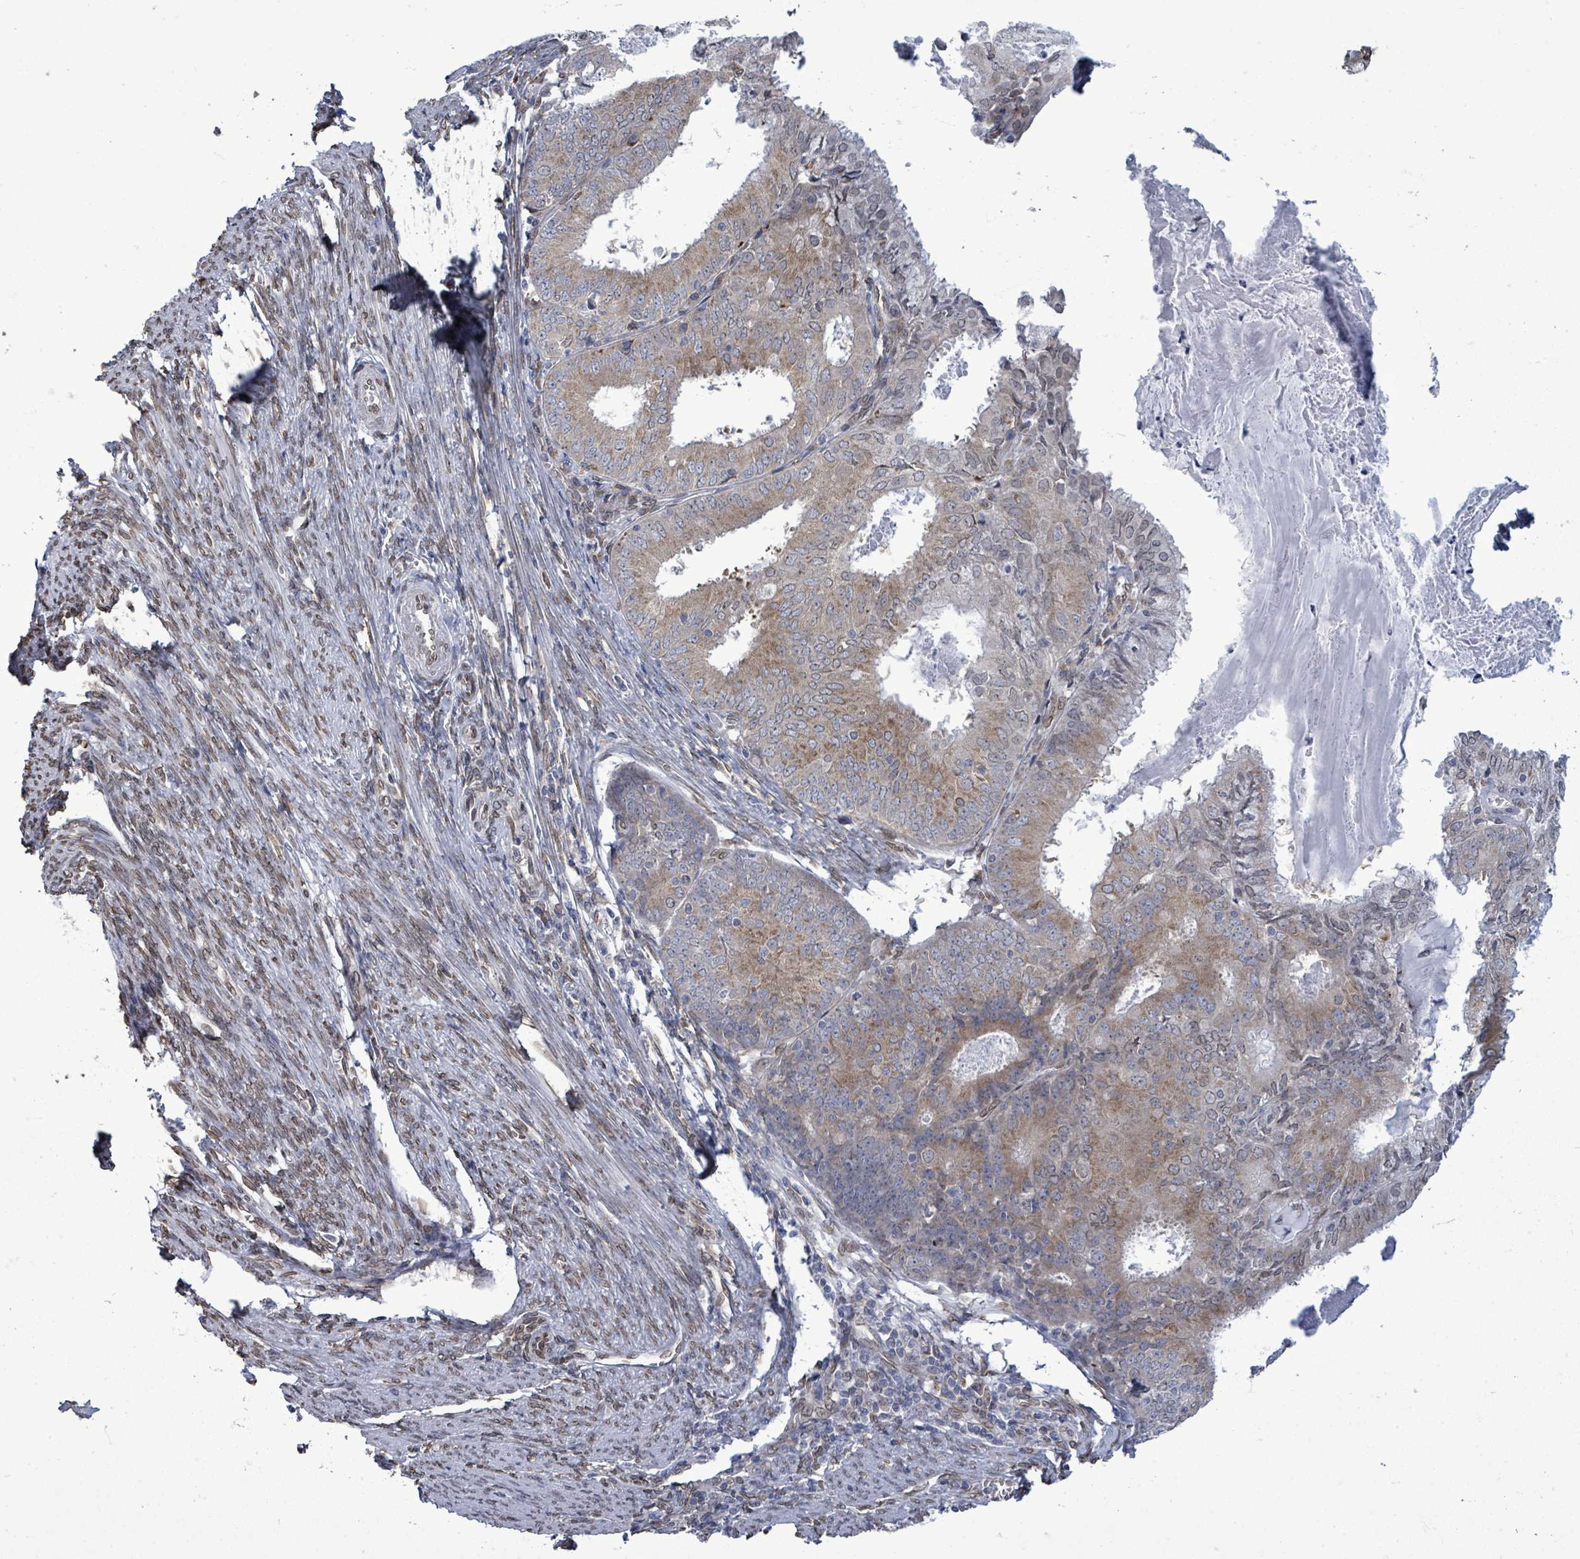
{"staining": {"intensity": "moderate", "quantity": ">75%", "location": "cytoplasmic/membranous"}, "tissue": "endometrial cancer", "cell_type": "Tumor cells", "image_type": "cancer", "snomed": [{"axis": "morphology", "description": "Adenocarcinoma, NOS"}, {"axis": "topography", "description": "Endometrium"}], "caption": "Immunohistochemistry (DAB (3,3'-diaminobenzidine)) staining of endometrial cancer demonstrates moderate cytoplasmic/membranous protein positivity in about >75% of tumor cells.", "gene": "ARFGAP1", "patient": {"sex": "female", "age": 57}}